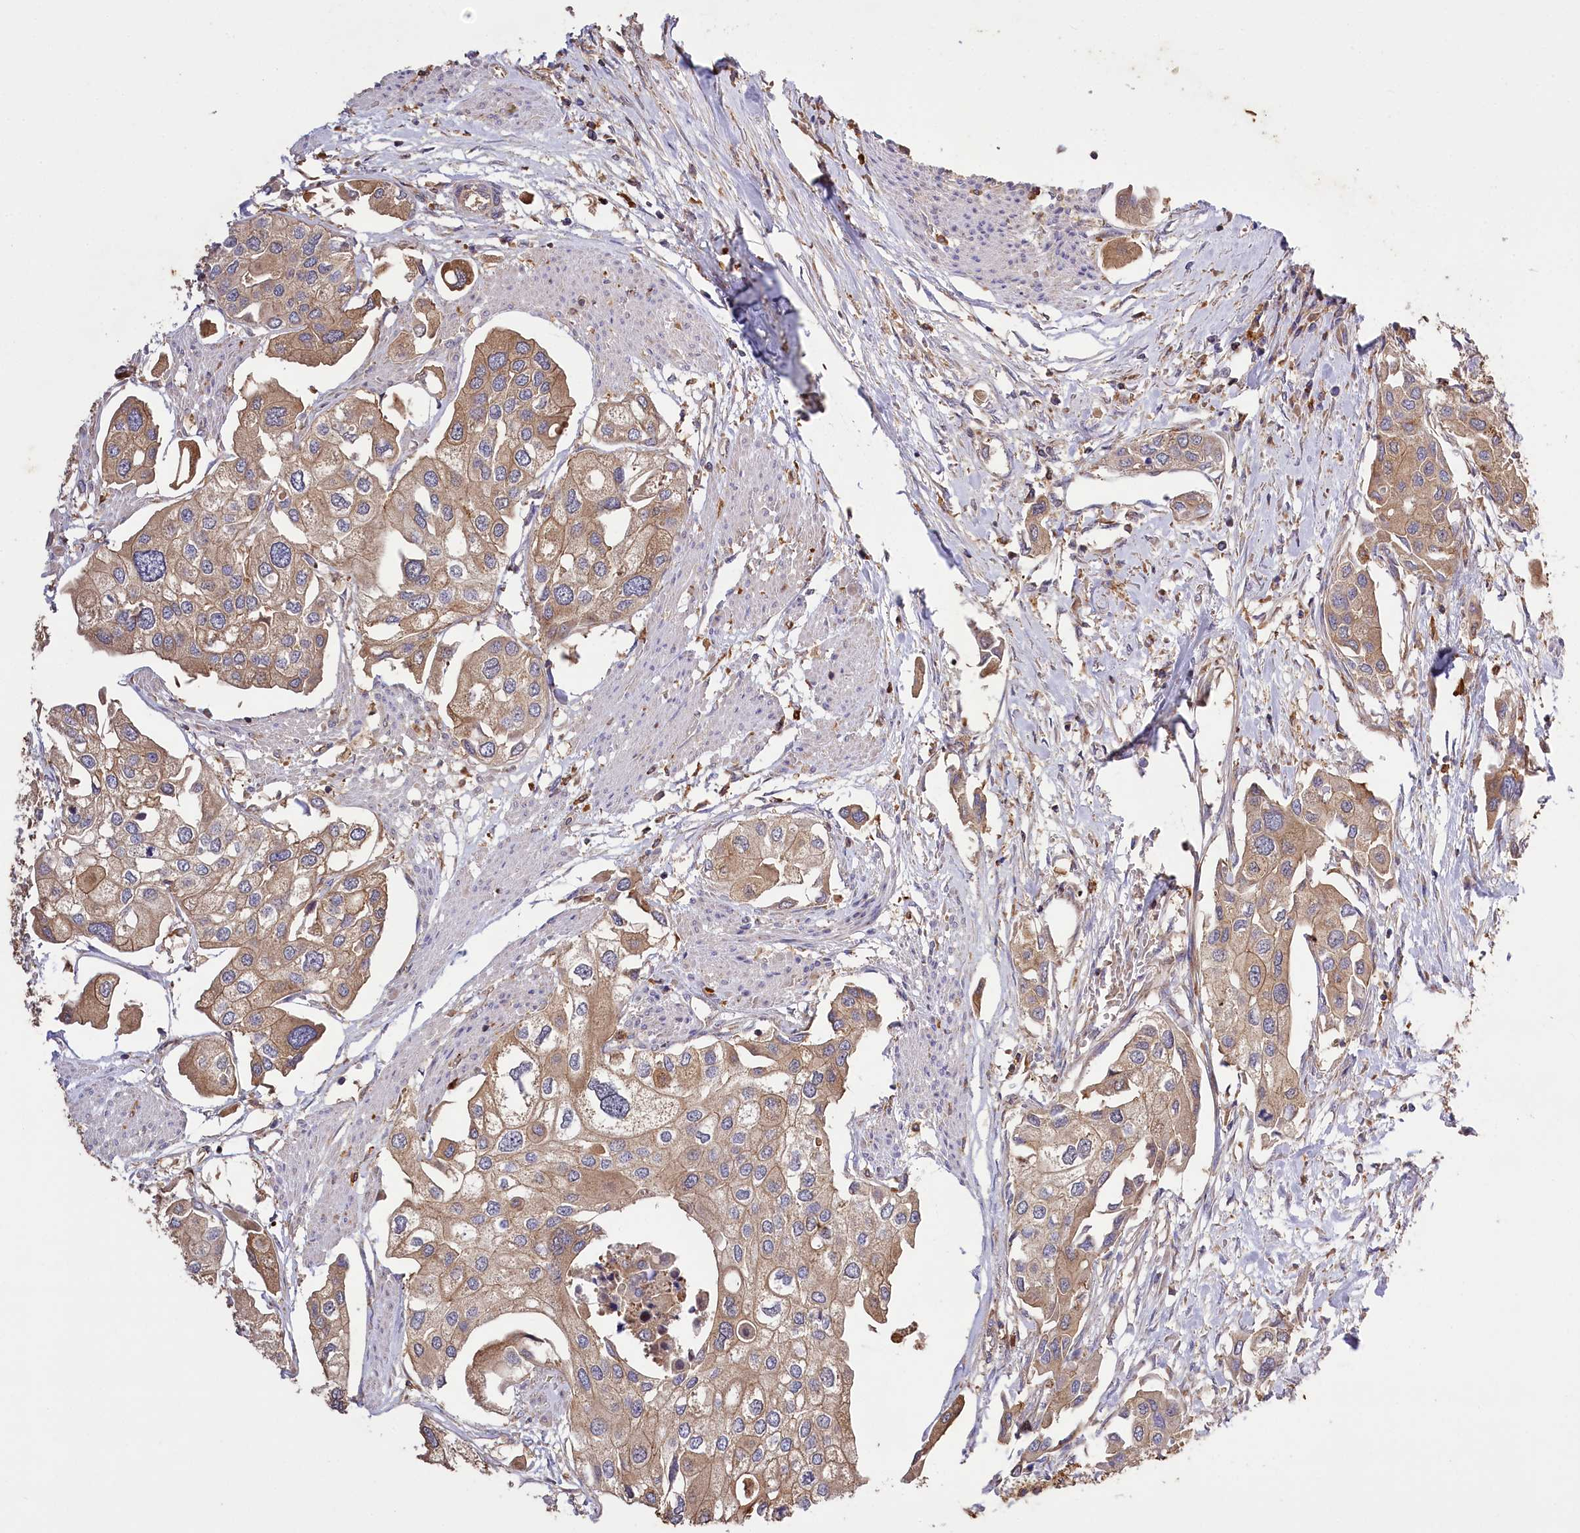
{"staining": {"intensity": "moderate", "quantity": ">75%", "location": "cytoplasmic/membranous"}, "tissue": "urothelial cancer", "cell_type": "Tumor cells", "image_type": "cancer", "snomed": [{"axis": "morphology", "description": "Urothelial carcinoma, High grade"}, {"axis": "topography", "description": "Urinary bladder"}], "caption": "Urothelial cancer stained with a brown dye exhibits moderate cytoplasmic/membranous positive staining in approximately >75% of tumor cells.", "gene": "CARD19", "patient": {"sex": "male", "age": 64}}